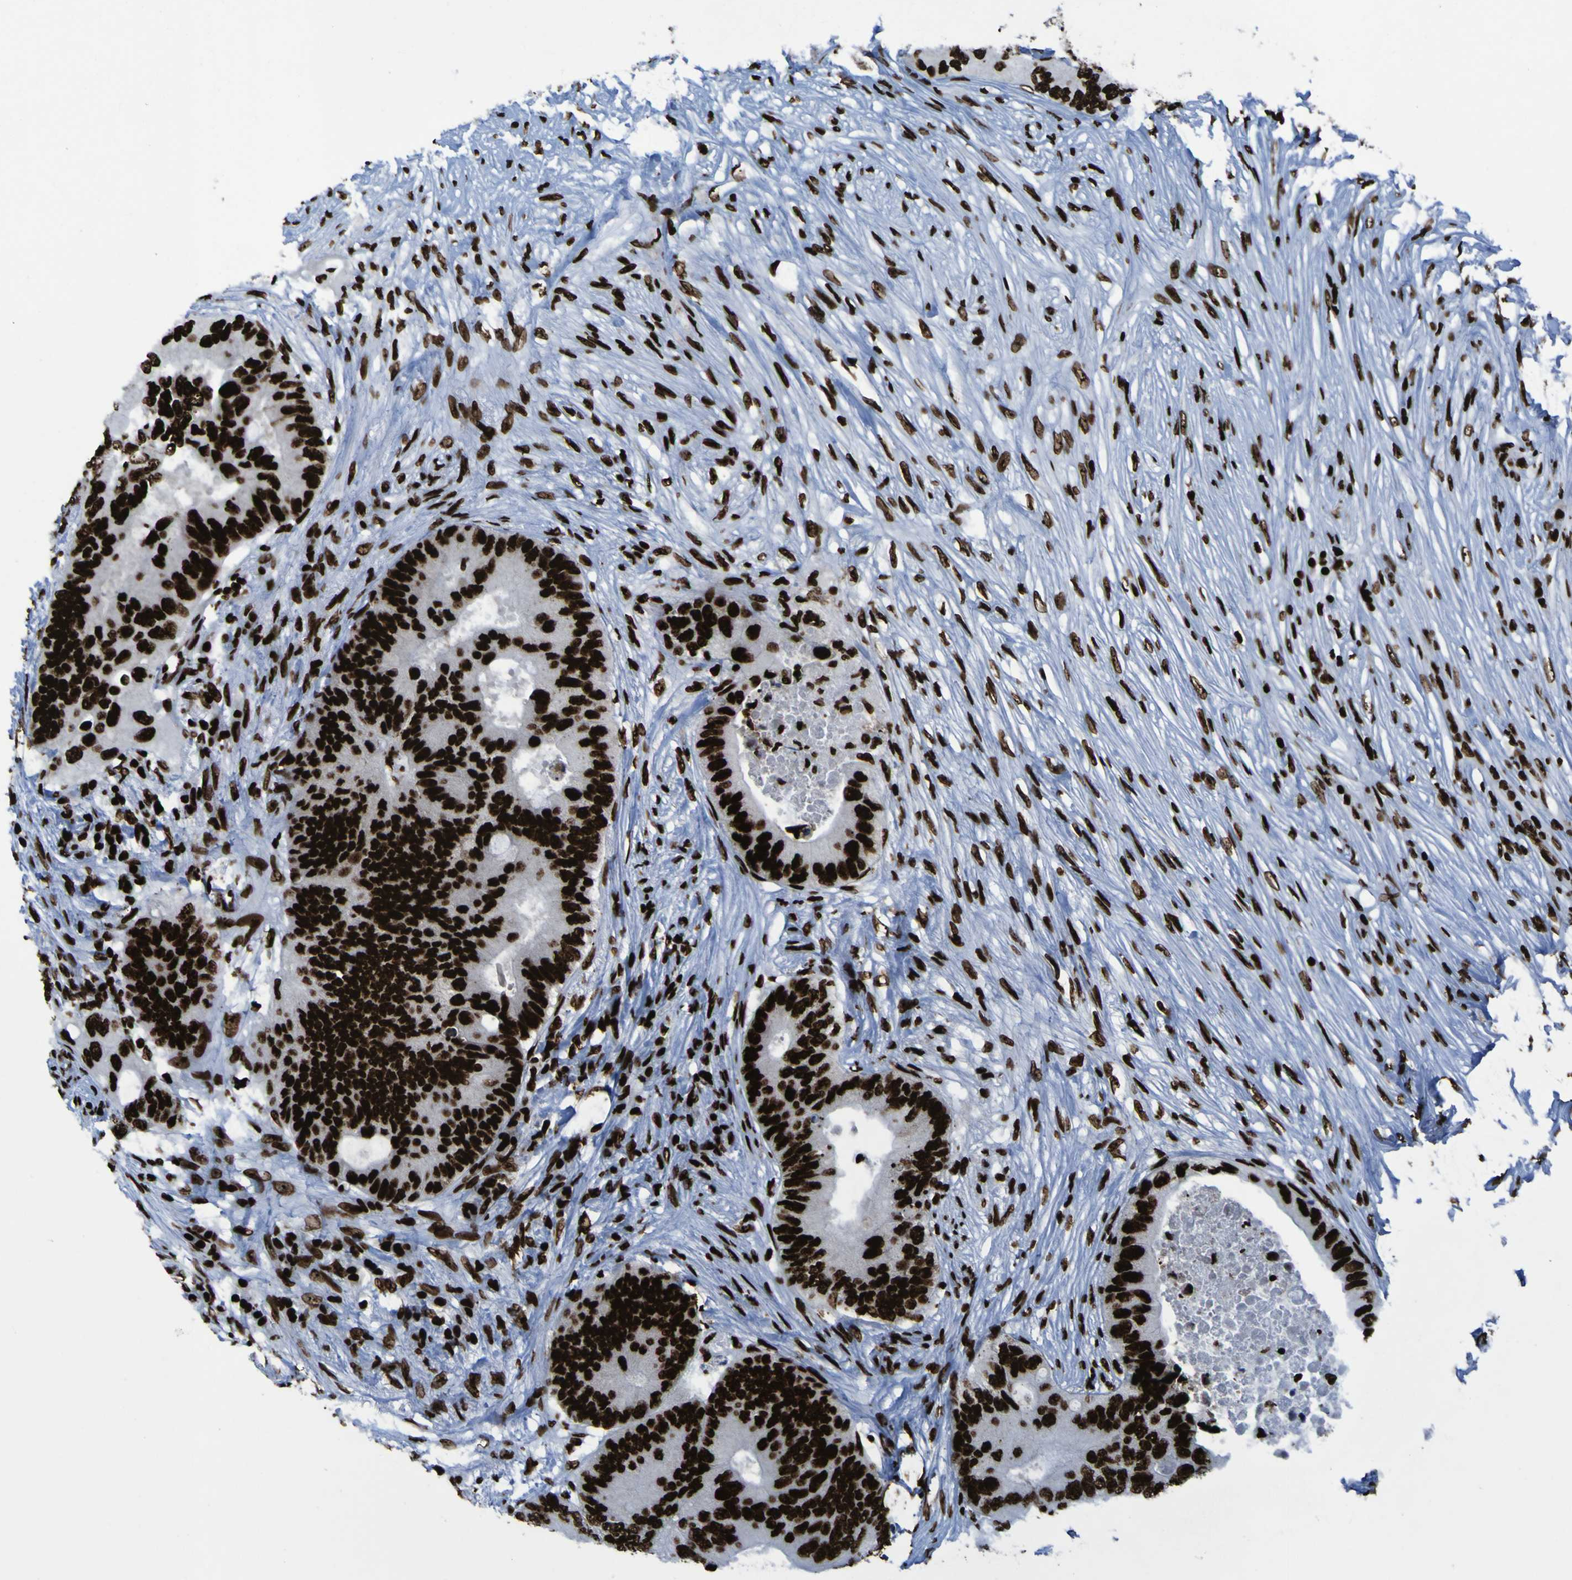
{"staining": {"intensity": "strong", "quantity": ">75%", "location": "nuclear"}, "tissue": "colorectal cancer", "cell_type": "Tumor cells", "image_type": "cancer", "snomed": [{"axis": "morphology", "description": "Adenocarcinoma, NOS"}, {"axis": "topography", "description": "Colon"}], "caption": "IHC of colorectal adenocarcinoma reveals high levels of strong nuclear positivity in about >75% of tumor cells. Nuclei are stained in blue.", "gene": "NPM1", "patient": {"sex": "male", "age": 71}}